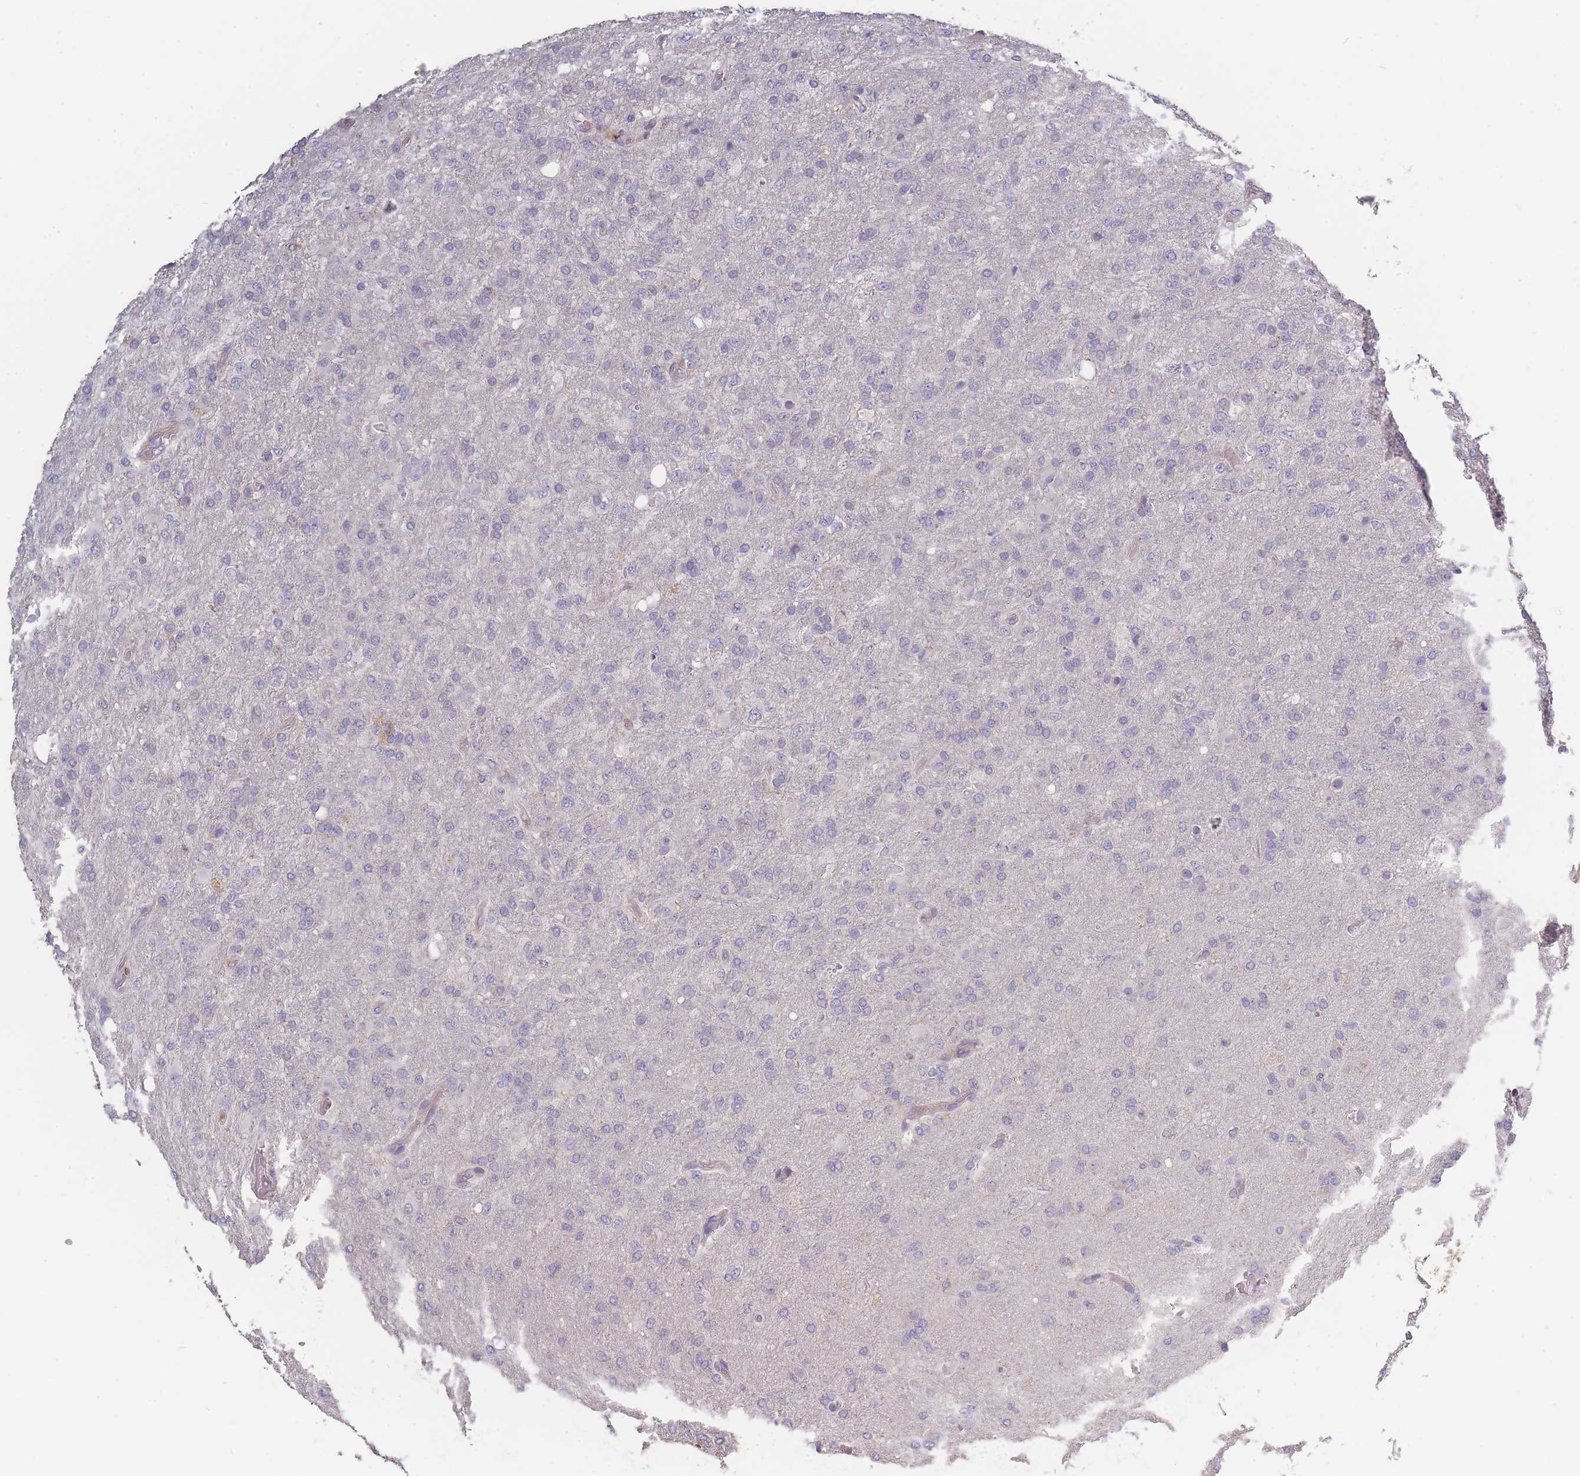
{"staining": {"intensity": "negative", "quantity": "none", "location": "none"}, "tissue": "glioma", "cell_type": "Tumor cells", "image_type": "cancer", "snomed": [{"axis": "morphology", "description": "Glioma, malignant, High grade"}, {"axis": "topography", "description": "Brain"}], "caption": "This is an IHC micrograph of malignant glioma (high-grade). There is no staining in tumor cells.", "gene": "BST1", "patient": {"sex": "female", "age": 74}}